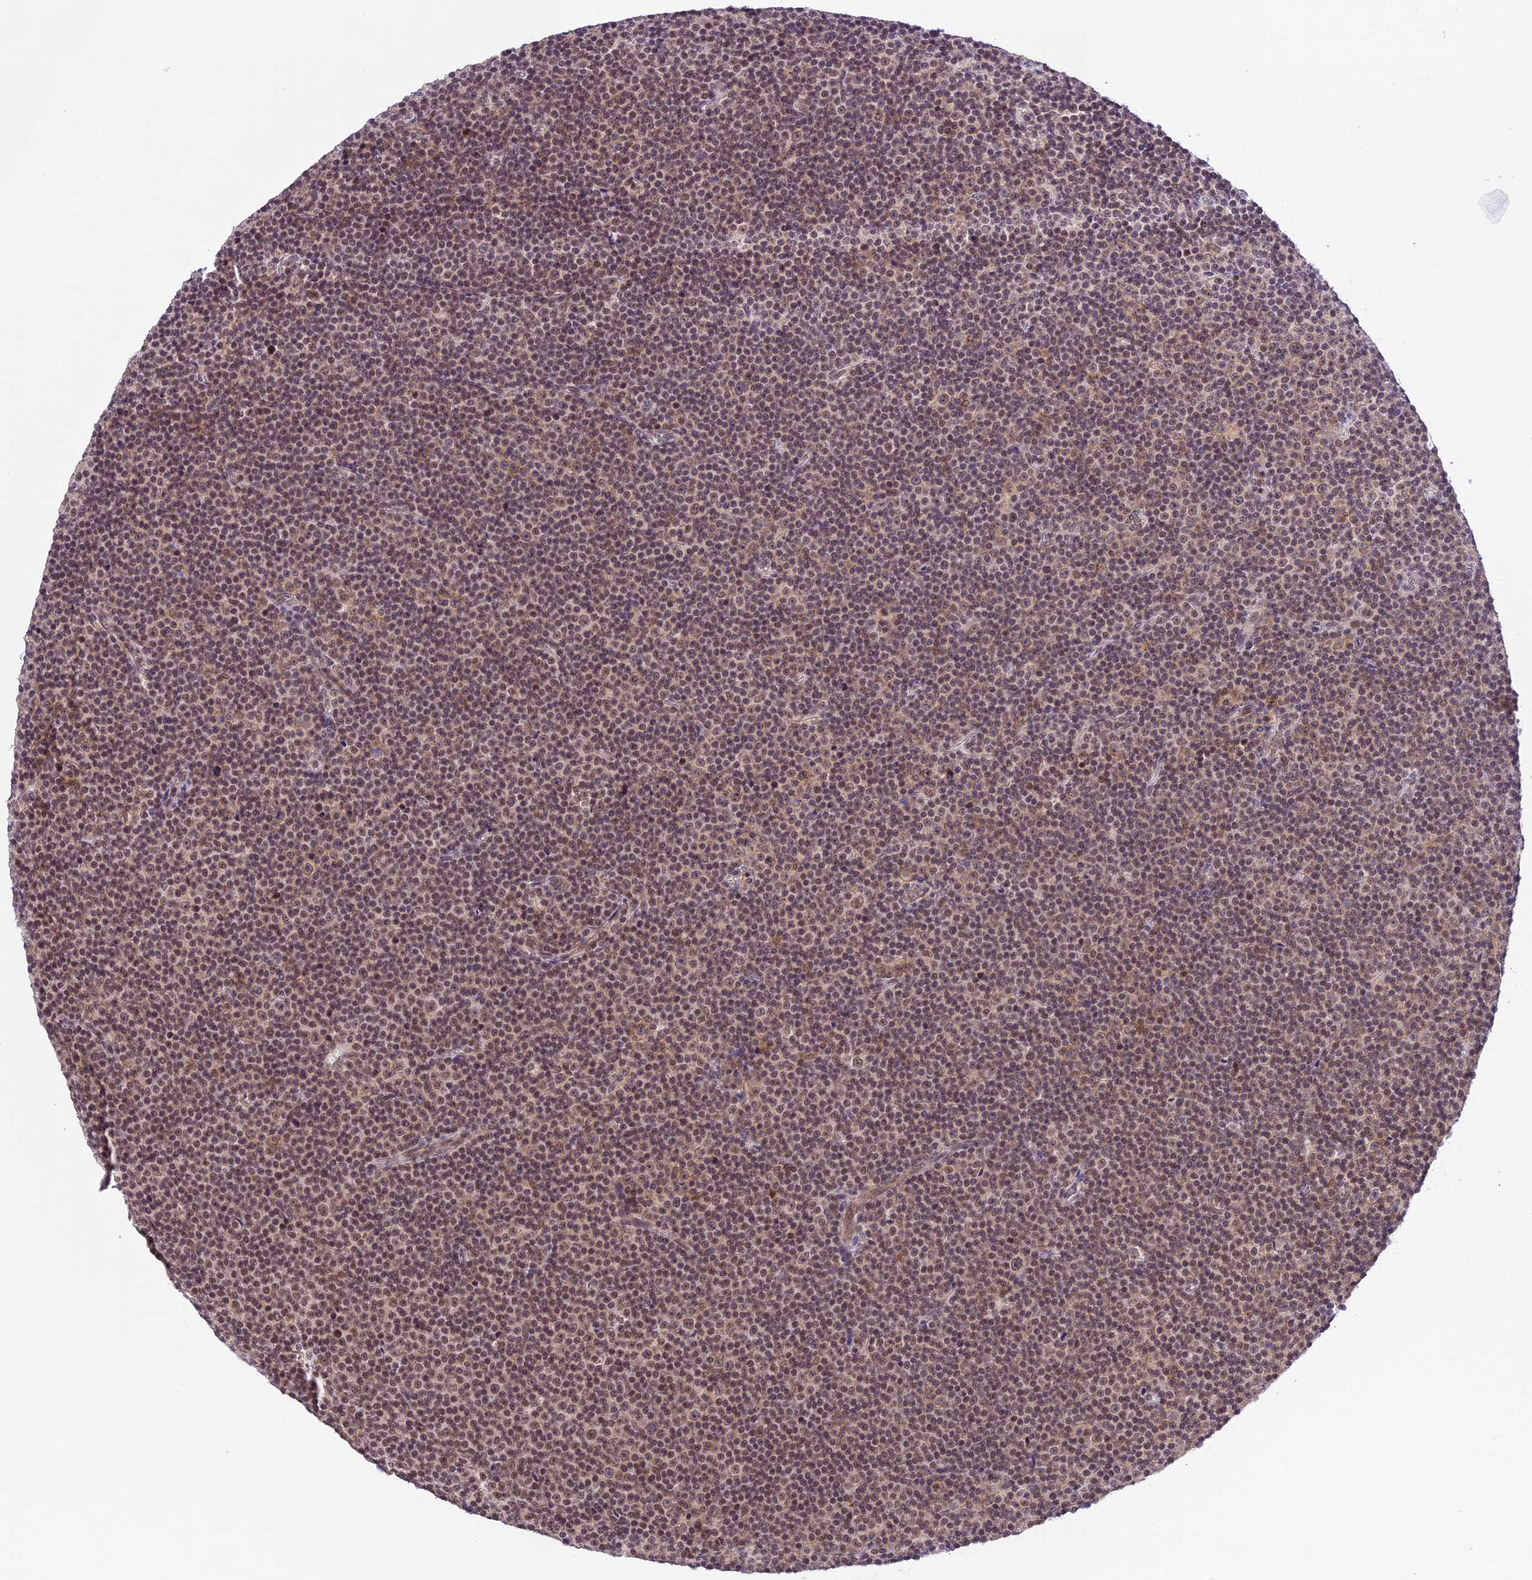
{"staining": {"intensity": "weak", "quantity": ">75%", "location": "nuclear"}, "tissue": "lymphoma", "cell_type": "Tumor cells", "image_type": "cancer", "snomed": [{"axis": "morphology", "description": "Malignant lymphoma, non-Hodgkin's type, Low grade"}, {"axis": "topography", "description": "Lymph node"}], "caption": "Tumor cells show low levels of weak nuclear positivity in approximately >75% of cells in low-grade malignant lymphoma, non-Hodgkin's type.", "gene": "SHKBP1", "patient": {"sex": "female", "age": 67}}